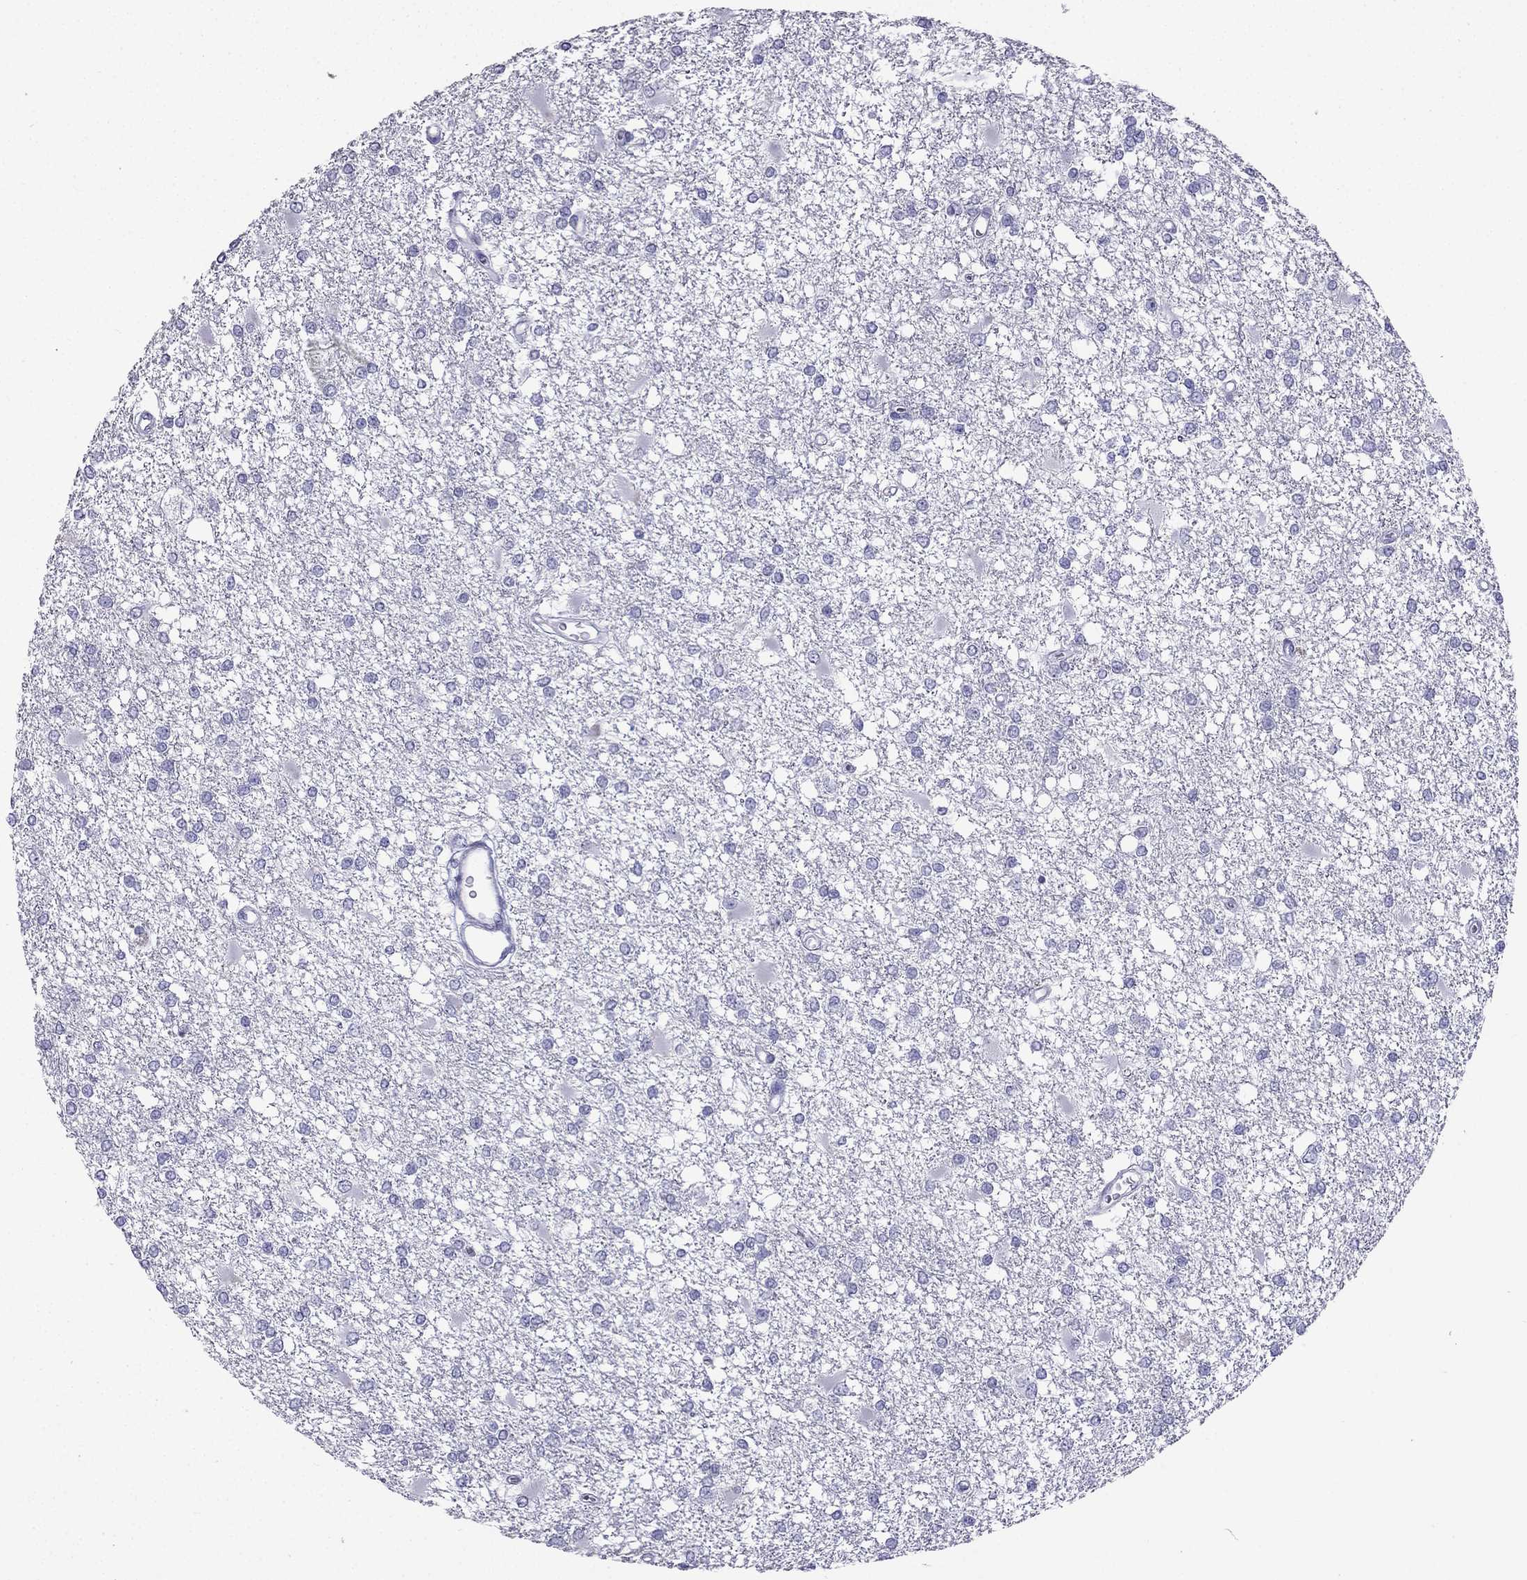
{"staining": {"intensity": "negative", "quantity": "none", "location": "none"}, "tissue": "glioma", "cell_type": "Tumor cells", "image_type": "cancer", "snomed": [{"axis": "morphology", "description": "Glioma, malignant, High grade"}, {"axis": "topography", "description": "Cerebral cortex"}], "caption": "Malignant glioma (high-grade) was stained to show a protein in brown. There is no significant expression in tumor cells. Brightfield microscopy of immunohistochemistry (IHC) stained with DAB (brown) and hematoxylin (blue), captured at high magnification.", "gene": "GJA8", "patient": {"sex": "male", "age": 79}}